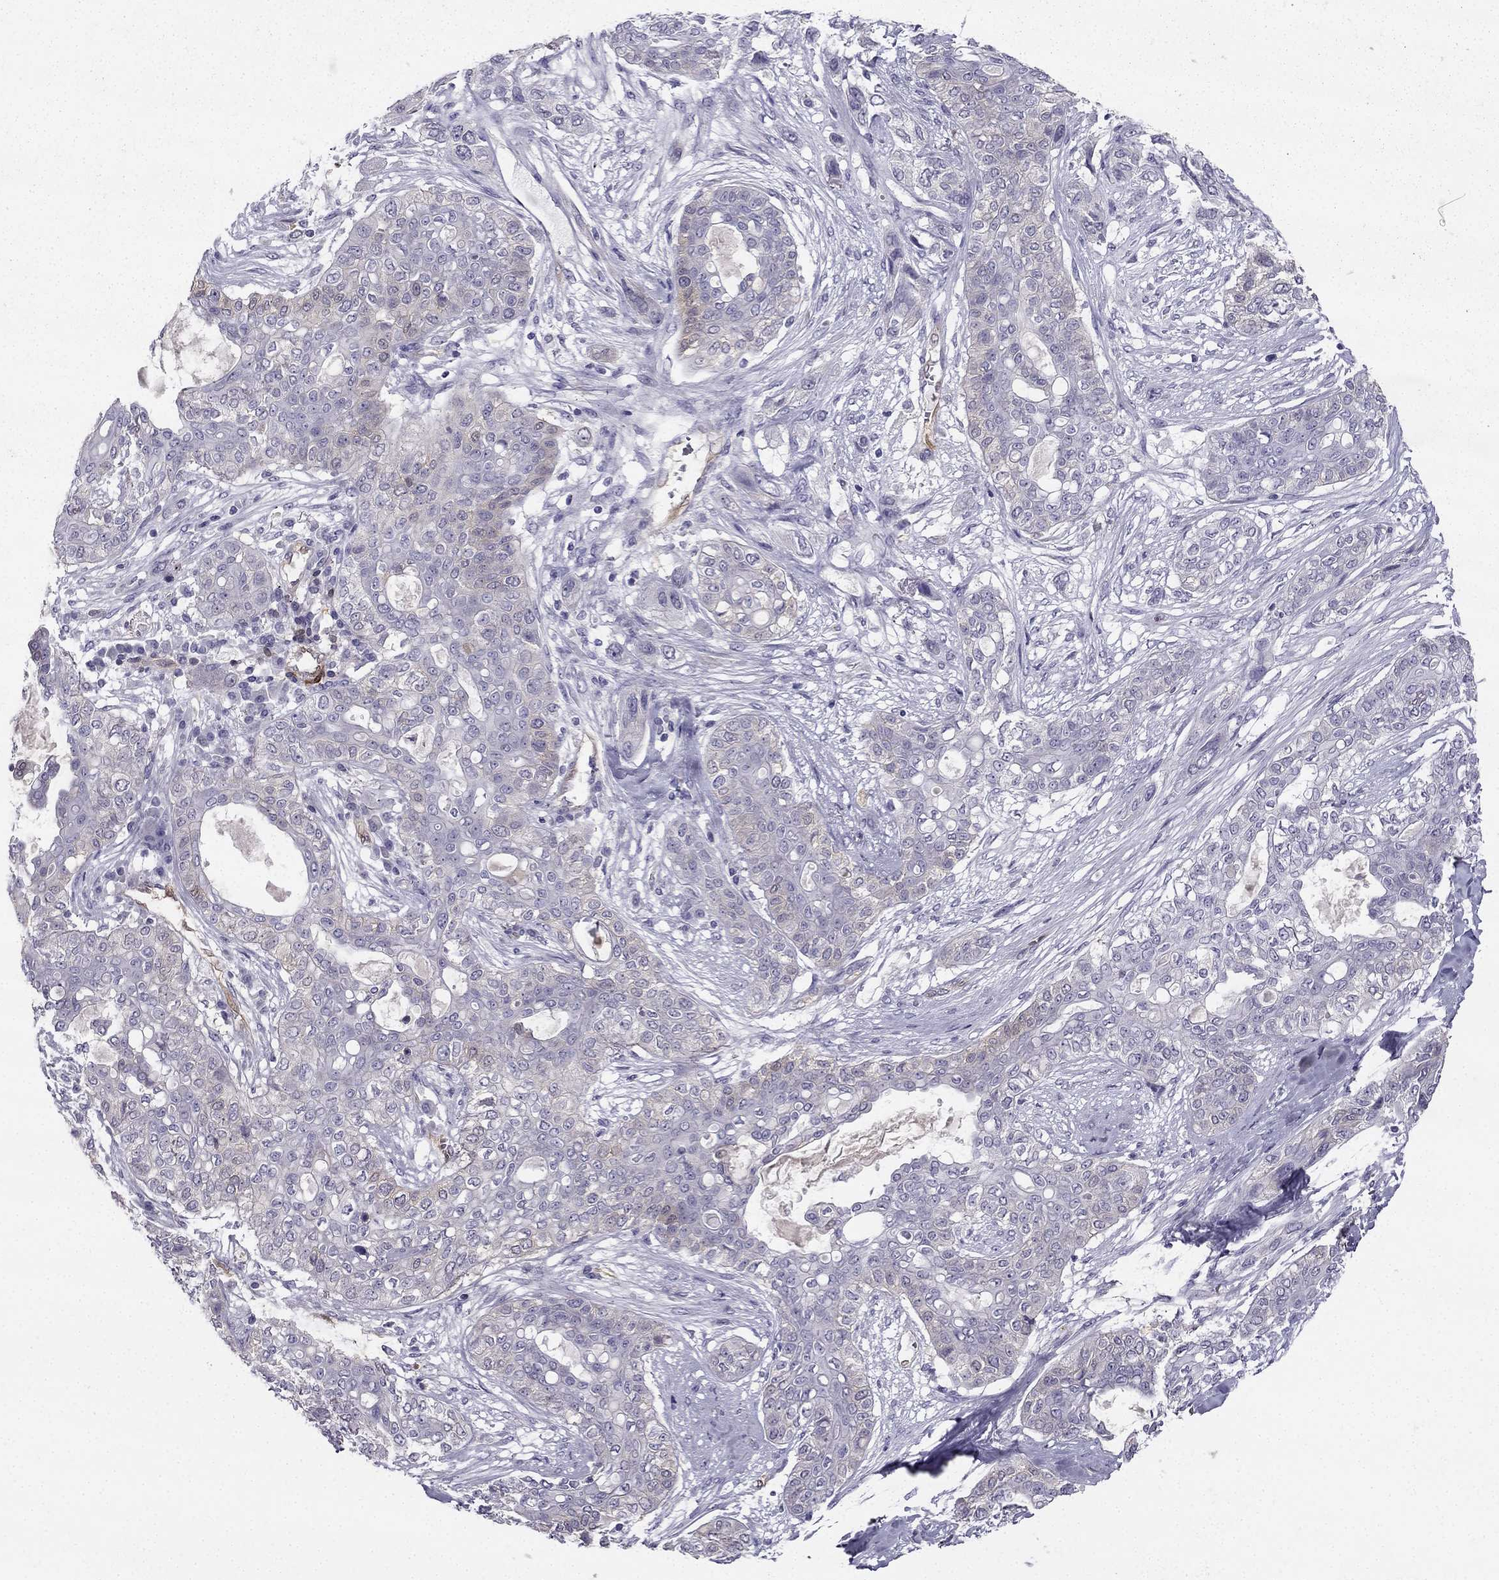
{"staining": {"intensity": "weak", "quantity": "<25%", "location": "cytoplasmic/membranous"}, "tissue": "lung cancer", "cell_type": "Tumor cells", "image_type": "cancer", "snomed": [{"axis": "morphology", "description": "Squamous cell carcinoma, NOS"}, {"axis": "topography", "description": "Lung"}], "caption": "DAB (3,3'-diaminobenzidine) immunohistochemical staining of human lung cancer (squamous cell carcinoma) exhibits no significant positivity in tumor cells. (DAB (3,3'-diaminobenzidine) immunohistochemistry with hematoxylin counter stain).", "gene": "NQO1", "patient": {"sex": "female", "age": 70}}